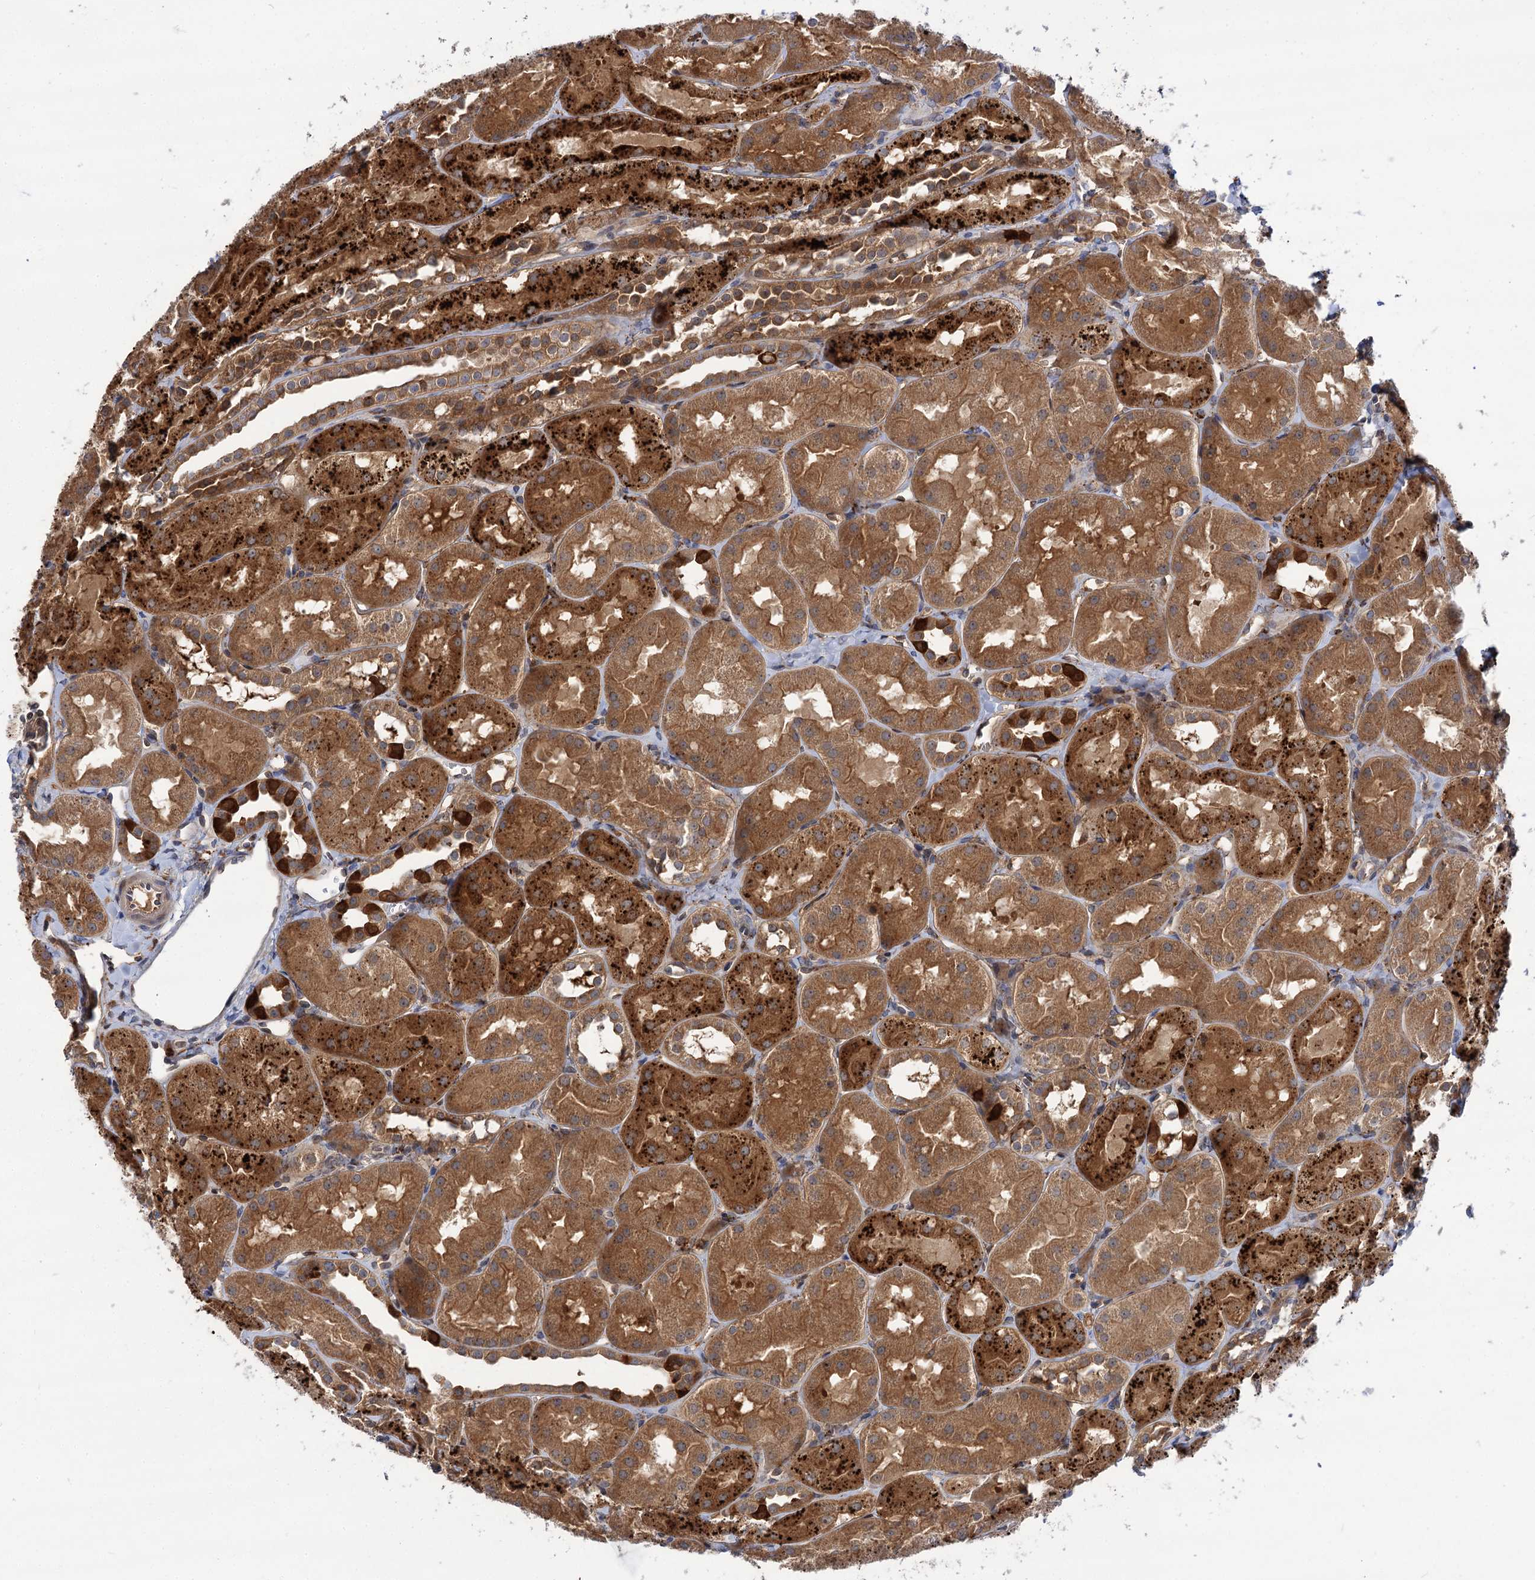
{"staining": {"intensity": "moderate", "quantity": ">75%", "location": "cytoplasmic/membranous"}, "tissue": "kidney", "cell_type": "Cells in glomeruli", "image_type": "normal", "snomed": [{"axis": "morphology", "description": "Normal tissue, NOS"}, {"axis": "topography", "description": "Kidney"}, {"axis": "topography", "description": "Urinary bladder"}], "caption": "Kidney stained for a protein (brown) demonstrates moderate cytoplasmic/membranous positive positivity in approximately >75% of cells in glomeruli.", "gene": "PATL1", "patient": {"sex": "male", "age": 16}}